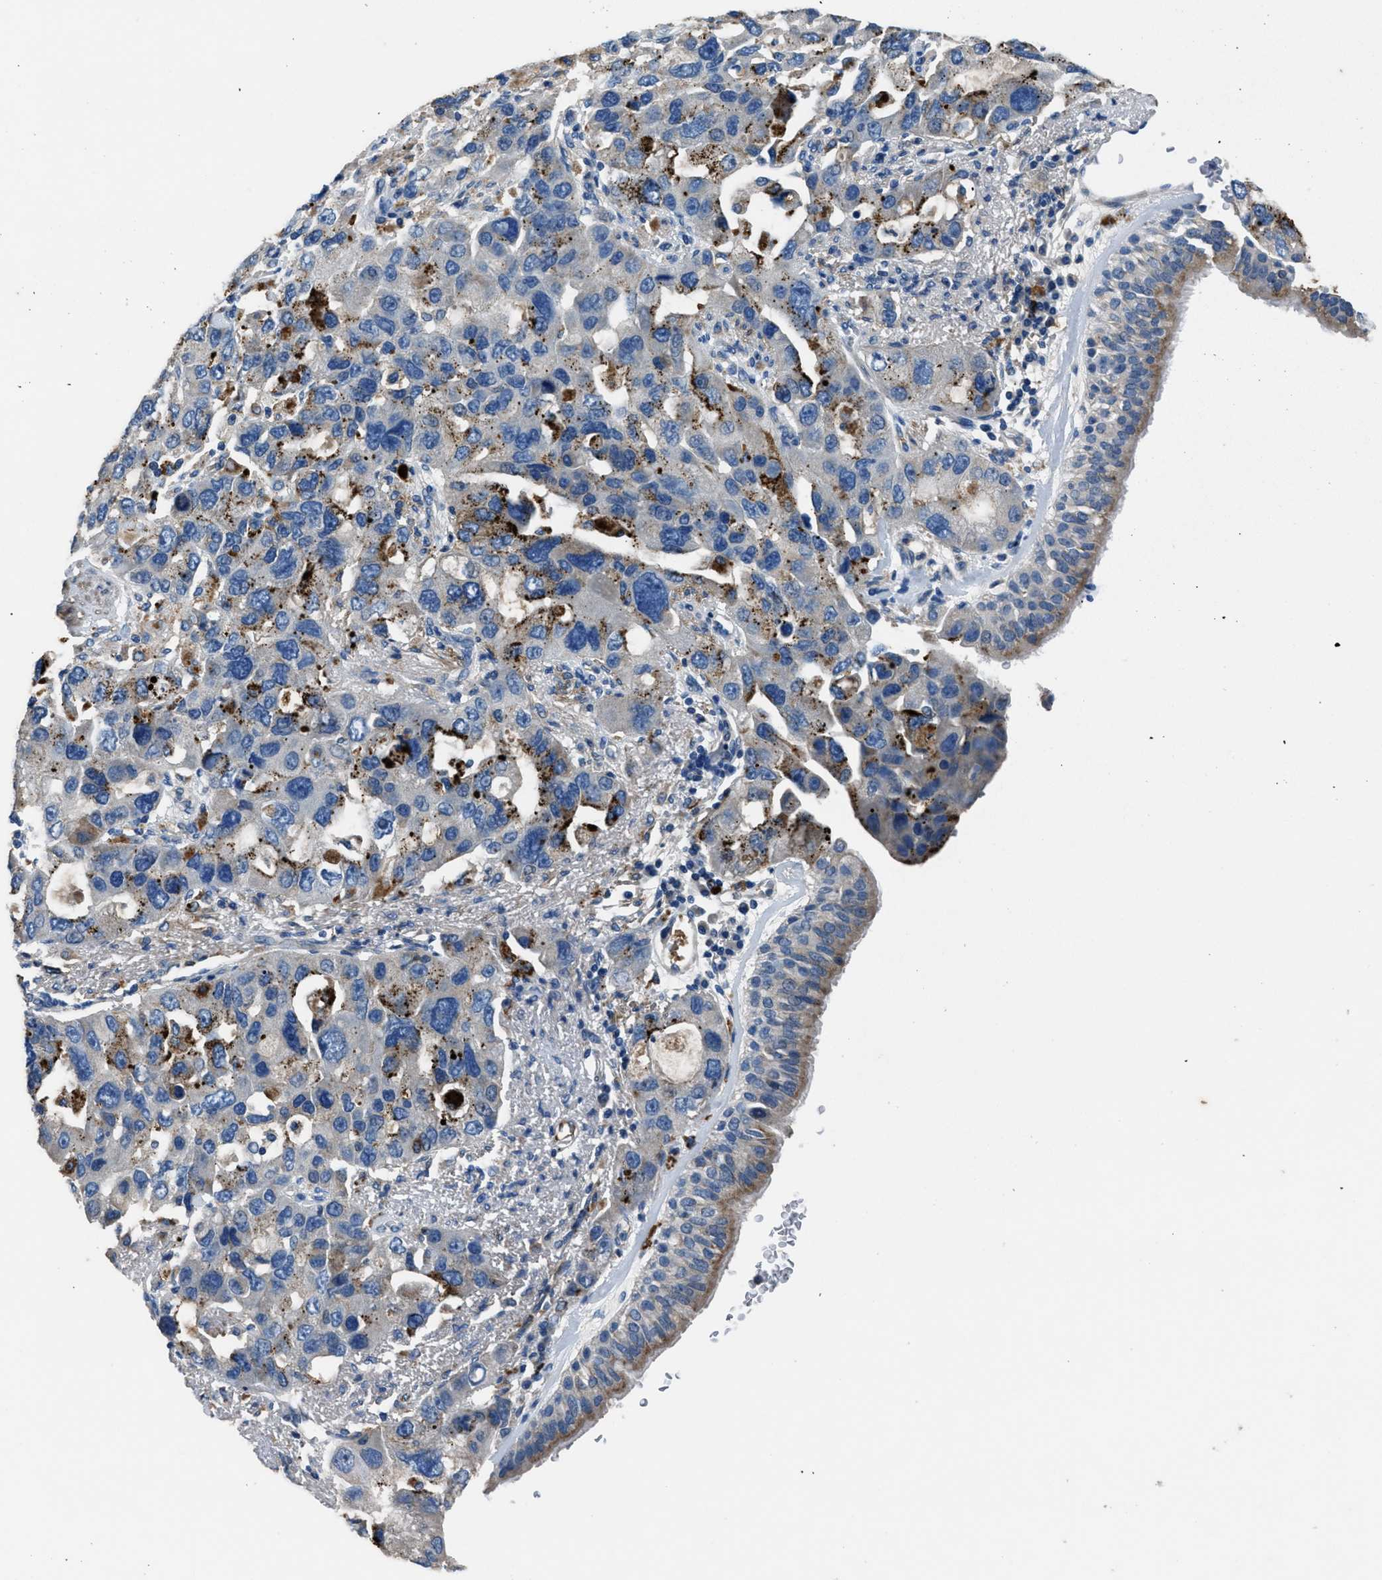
{"staining": {"intensity": "moderate", "quantity": "25%-75%", "location": "cytoplasmic/membranous"}, "tissue": "bronchus", "cell_type": "Respiratory epithelial cells", "image_type": "normal", "snomed": [{"axis": "morphology", "description": "Normal tissue, NOS"}, {"axis": "morphology", "description": "Adenocarcinoma, NOS"}, {"axis": "morphology", "description": "Adenocarcinoma, metastatic, NOS"}, {"axis": "topography", "description": "Lymph node"}, {"axis": "topography", "description": "Bronchus"}, {"axis": "topography", "description": "Lung"}], "caption": "Human bronchus stained for a protein (brown) shows moderate cytoplasmic/membranous positive positivity in approximately 25%-75% of respiratory epithelial cells.", "gene": "SGCZ", "patient": {"sex": "female", "age": 54}}